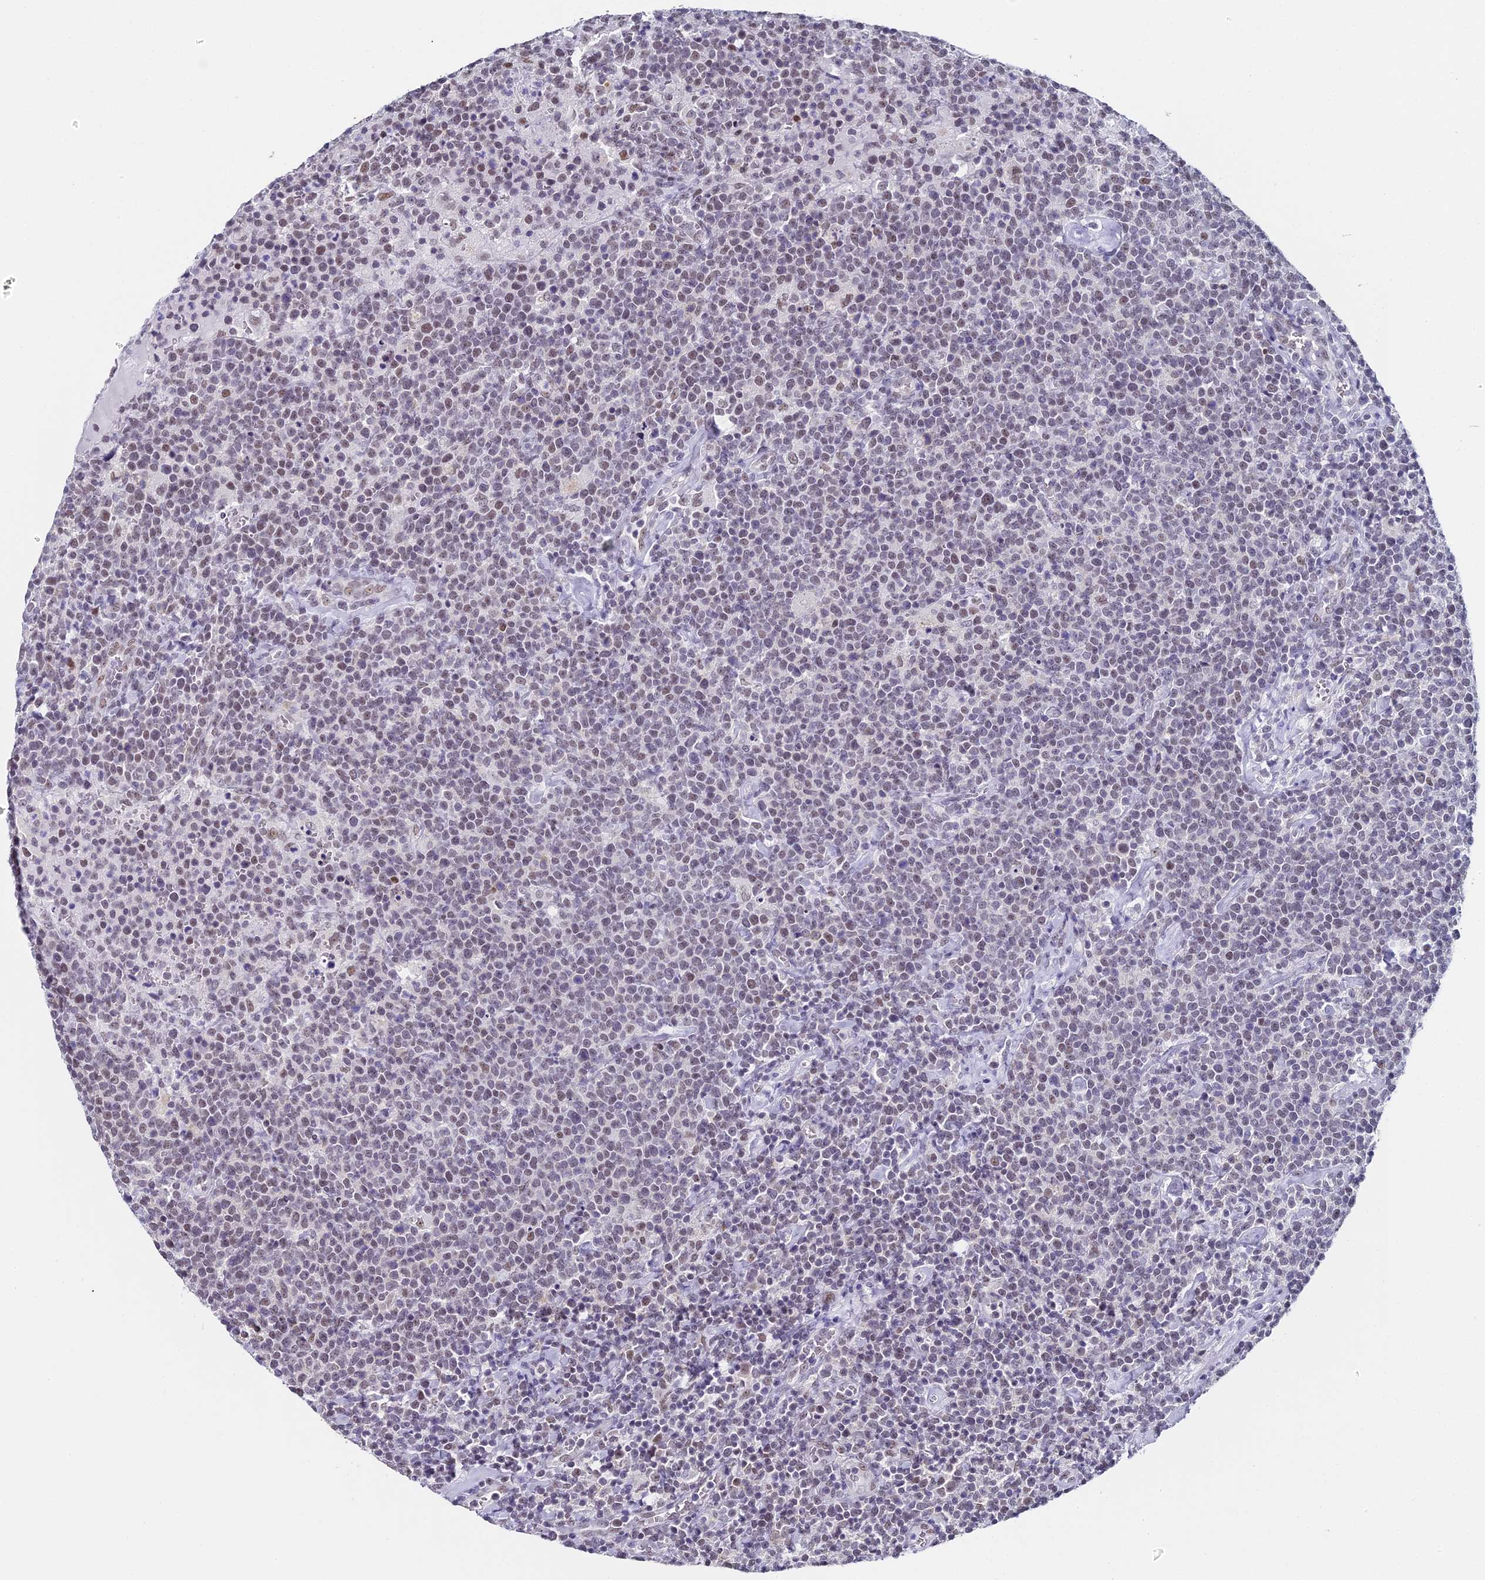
{"staining": {"intensity": "weak", "quantity": "25%-75%", "location": "nuclear"}, "tissue": "lymphoma", "cell_type": "Tumor cells", "image_type": "cancer", "snomed": [{"axis": "morphology", "description": "Malignant lymphoma, non-Hodgkin's type, High grade"}, {"axis": "topography", "description": "Lymph node"}], "caption": "Protein analysis of lymphoma tissue reveals weak nuclear expression in approximately 25%-75% of tumor cells.", "gene": "CD2BP2", "patient": {"sex": "male", "age": 61}}